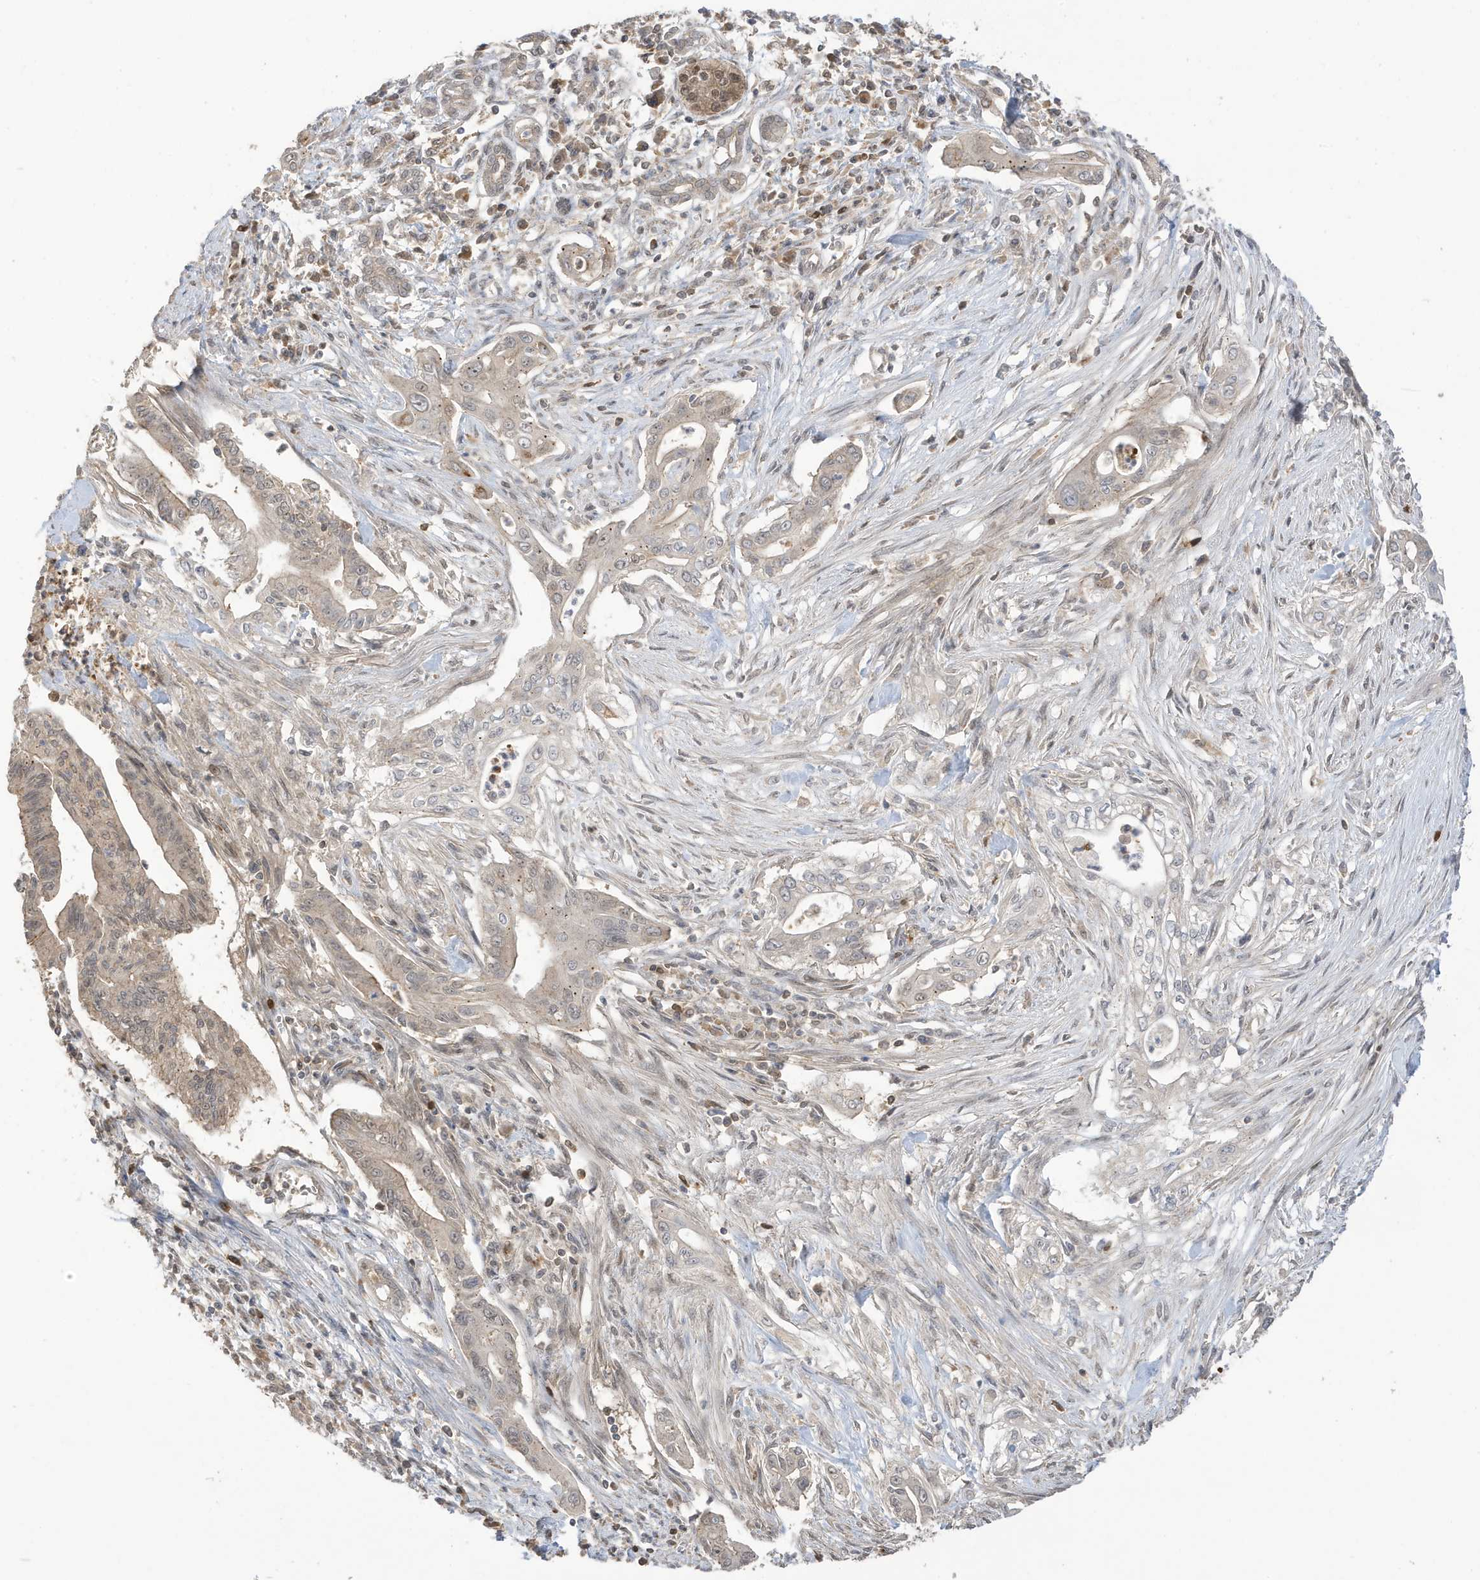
{"staining": {"intensity": "negative", "quantity": "none", "location": "none"}, "tissue": "pancreatic cancer", "cell_type": "Tumor cells", "image_type": "cancer", "snomed": [{"axis": "morphology", "description": "Adenocarcinoma, NOS"}, {"axis": "topography", "description": "Pancreas"}], "caption": "This histopathology image is of pancreatic cancer stained with IHC to label a protein in brown with the nuclei are counter-stained blue. There is no positivity in tumor cells. (DAB IHC visualized using brightfield microscopy, high magnification).", "gene": "TAB3", "patient": {"sex": "male", "age": 58}}